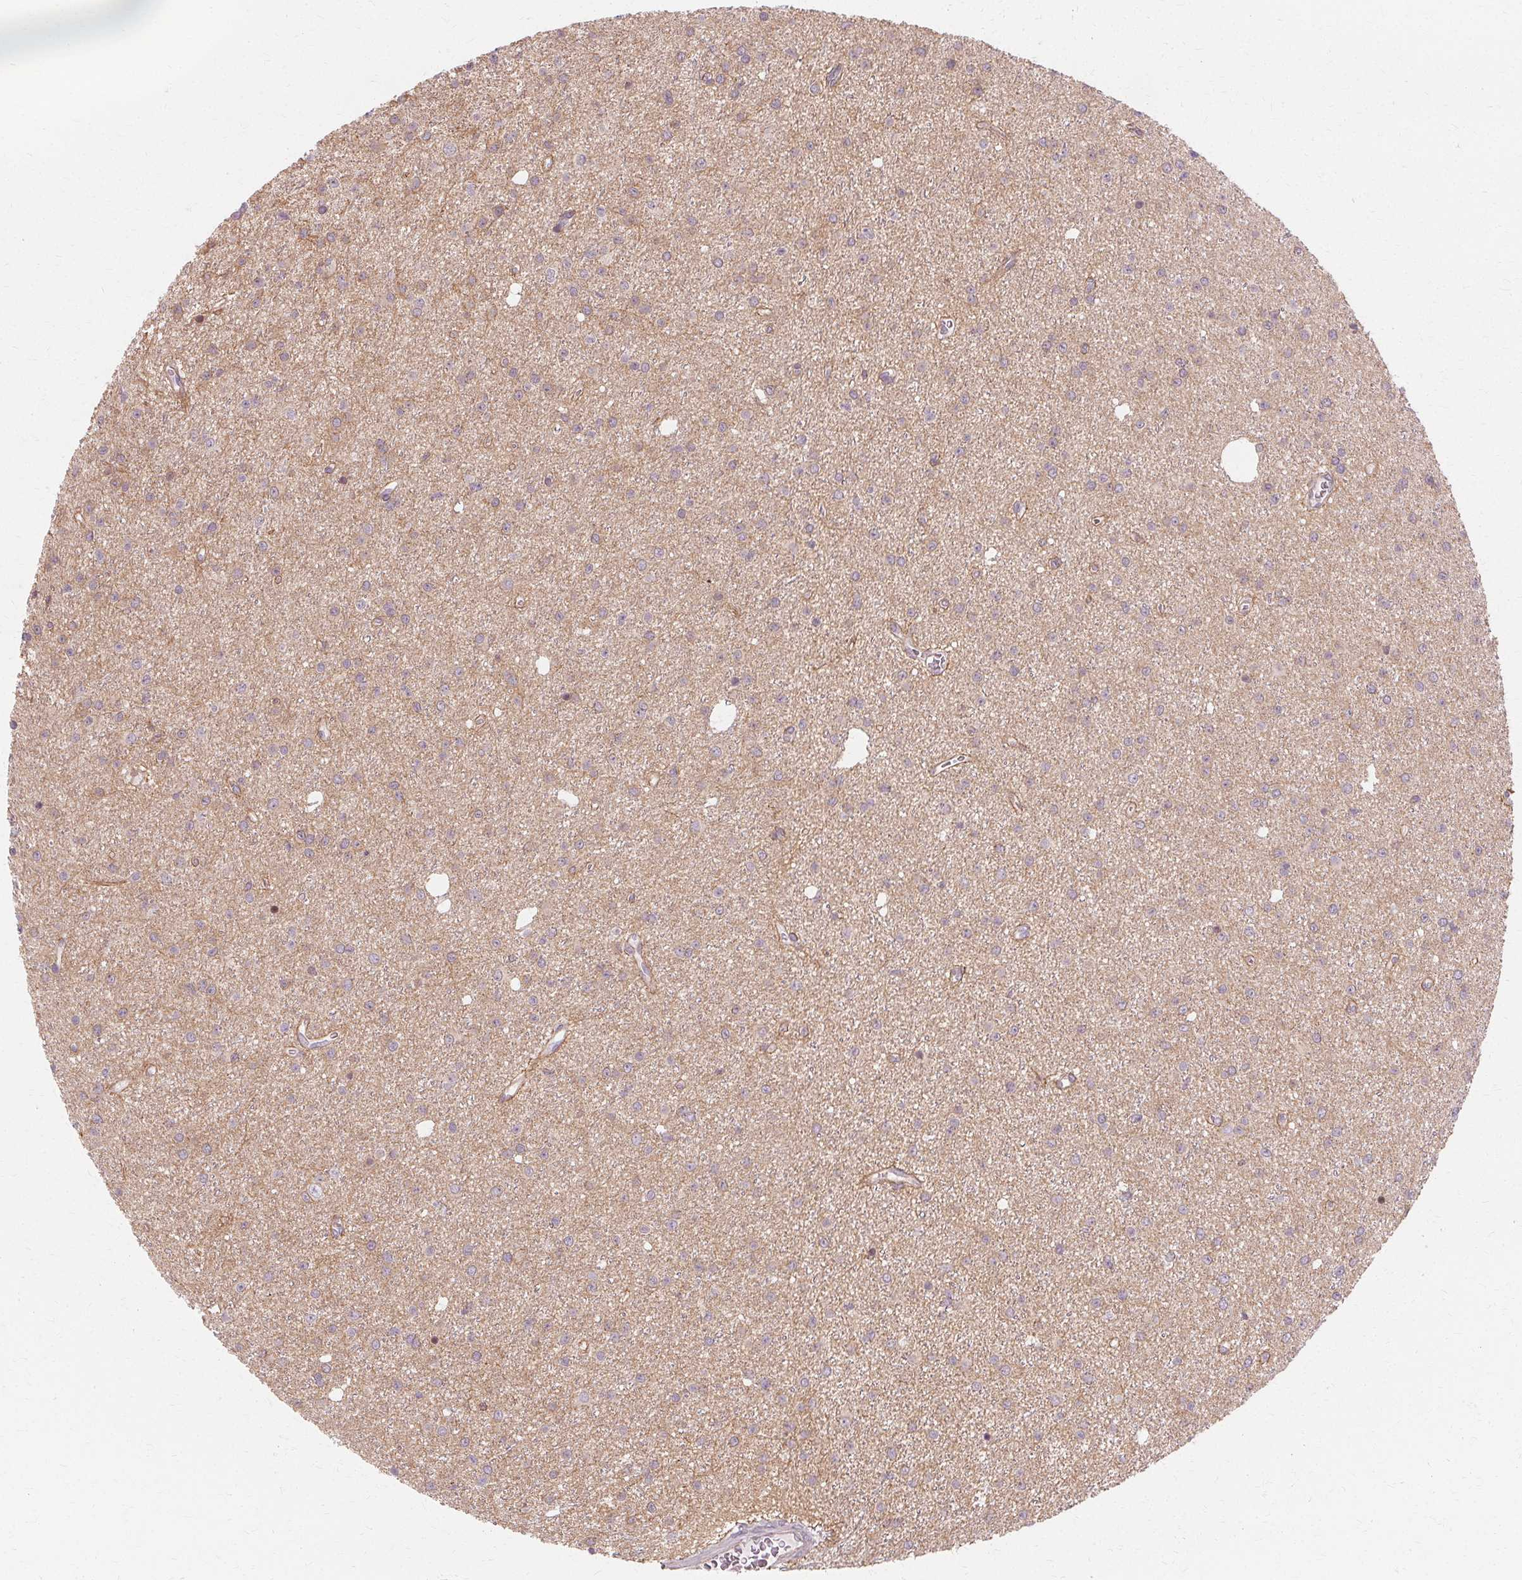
{"staining": {"intensity": "negative", "quantity": "none", "location": "none"}, "tissue": "glioma", "cell_type": "Tumor cells", "image_type": "cancer", "snomed": [{"axis": "morphology", "description": "Glioma, malignant, Low grade"}, {"axis": "topography", "description": "Brain"}], "caption": "Tumor cells are negative for brown protein staining in malignant glioma (low-grade). (DAB immunohistochemistry (IHC) visualized using brightfield microscopy, high magnification).", "gene": "USP8", "patient": {"sex": "male", "age": 27}}